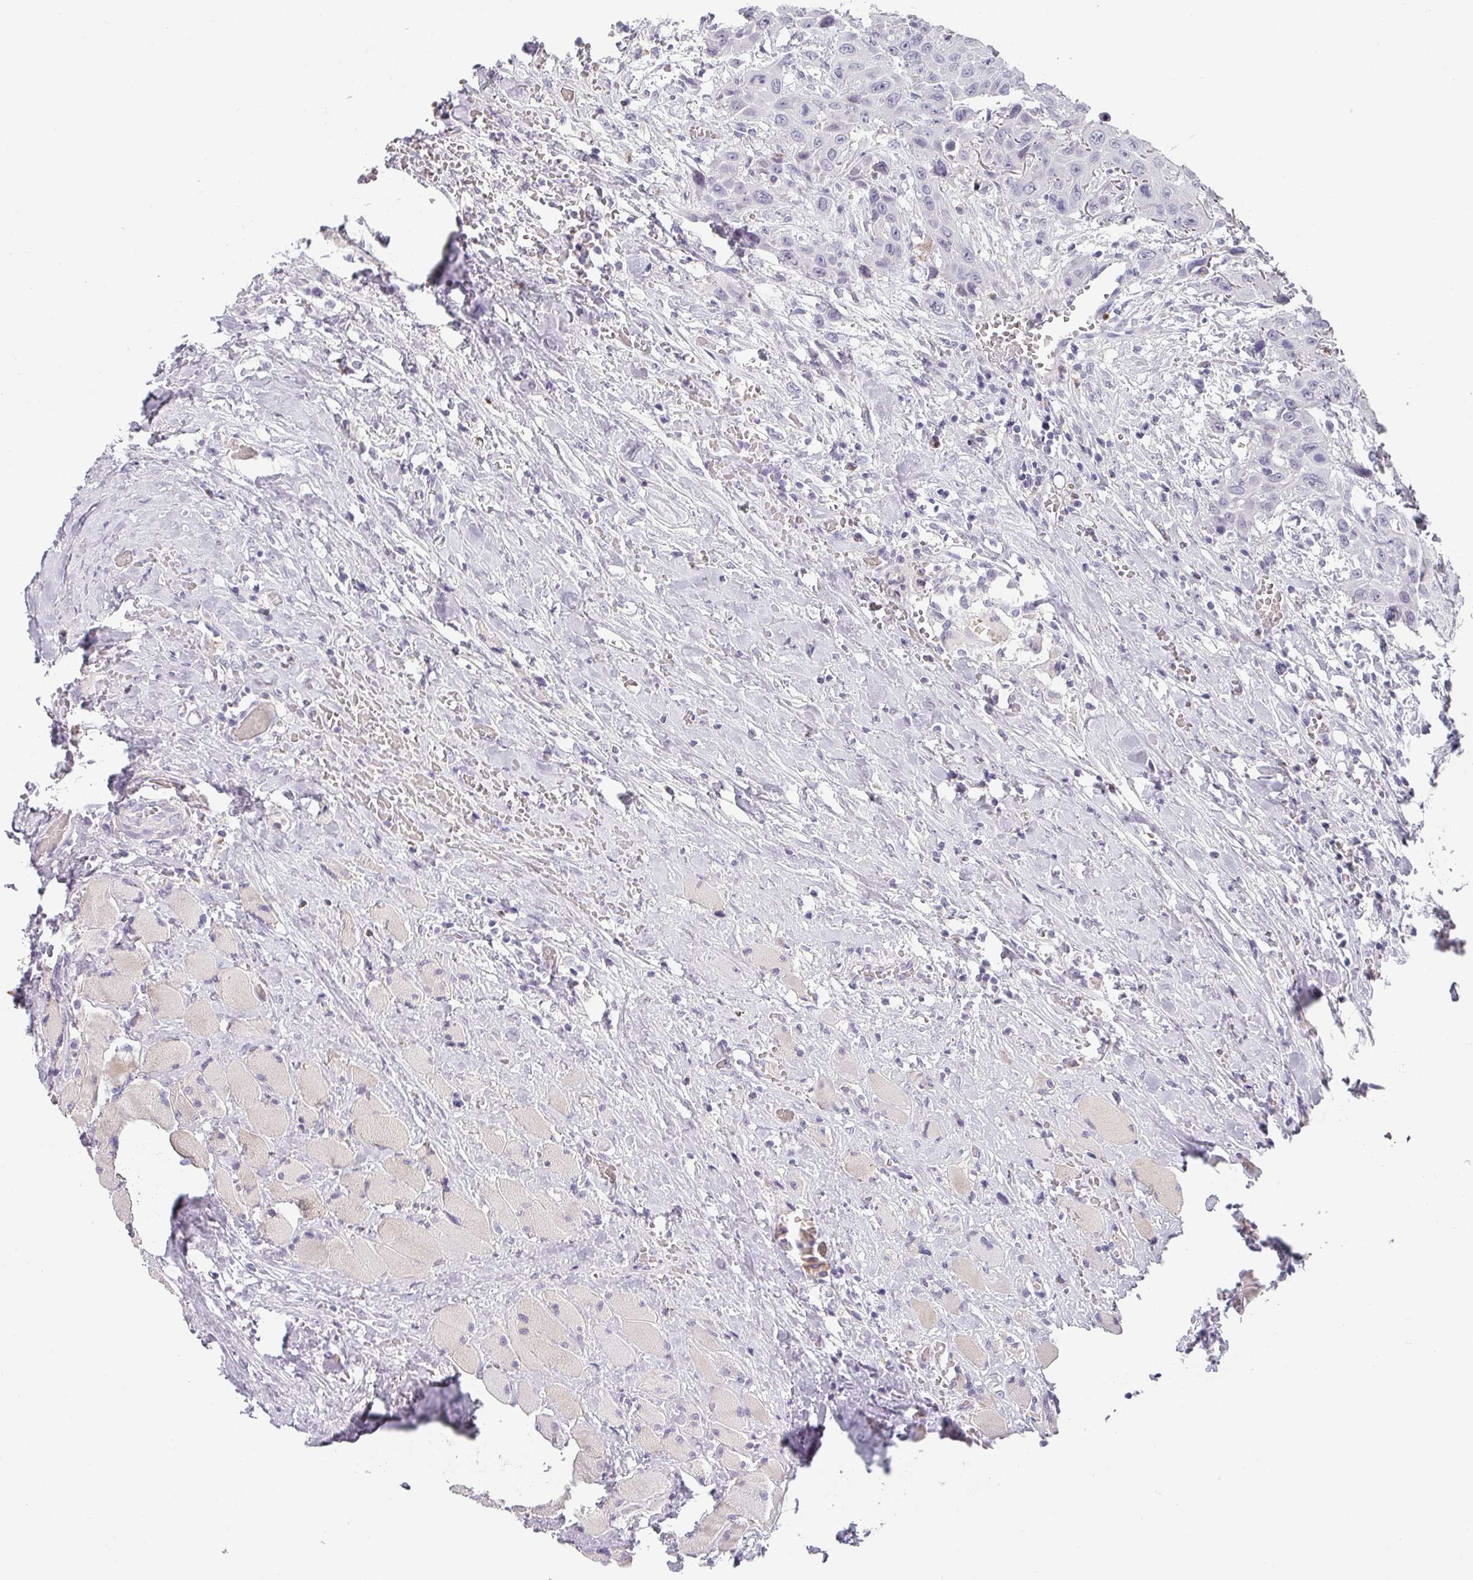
{"staining": {"intensity": "negative", "quantity": "none", "location": "none"}, "tissue": "head and neck cancer", "cell_type": "Tumor cells", "image_type": "cancer", "snomed": [{"axis": "morphology", "description": "Squamous cell carcinoma, NOS"}, {"axis": "topography", "description": "Head-Neck"}], "caption": "Immunohistochemistry (IHC) photomicrograph of human squamous cell carcinoma (head and neck) stained for a protein (brown), which reveals no expression in tumor cells. (DAB immunohistochemistry (IHC) with hematoxylin counter stain).", "gene": "BTLA", "patient": {"sex": "male", "age": 81}}